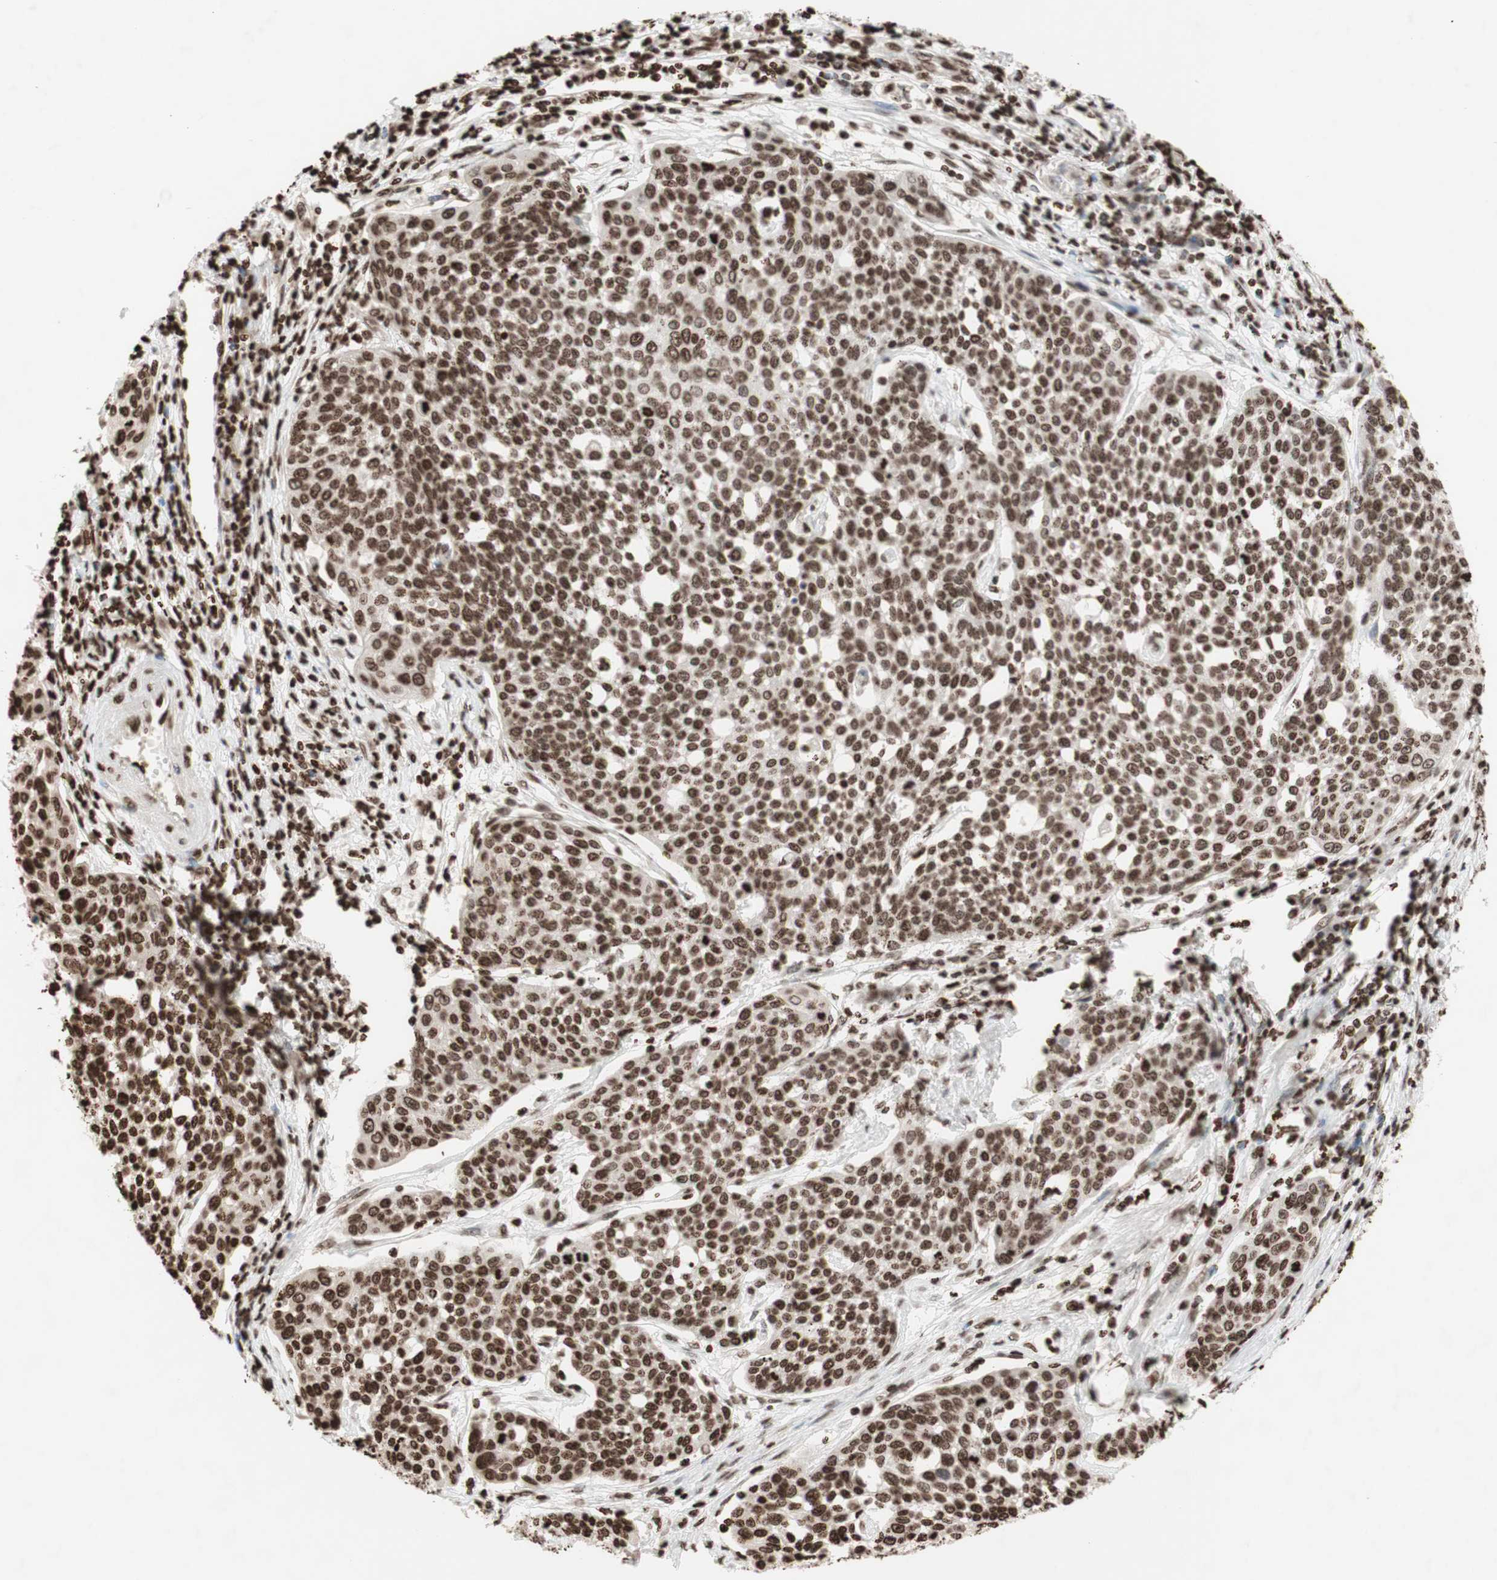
{"staining": {"intensity": "moderate", "quantity": ">75%", "location": "nuclear"}, "tissue": "cervical cancer", "cell_type": "Tumor cells", "image_type": "cancer", "snomed": [{"axis": "morphology", "description": "Squamous cell carcinoma, NOS"}, {"axis": "topography", "description": "Cervix"}], "caption": "Tumor cells demonstrate moderate nuclear staining in about >75% of cells in squamous cell carcinoma (cervical).", "gene": "NCOA3", "patient": {"sex": "female", "age": 34}}